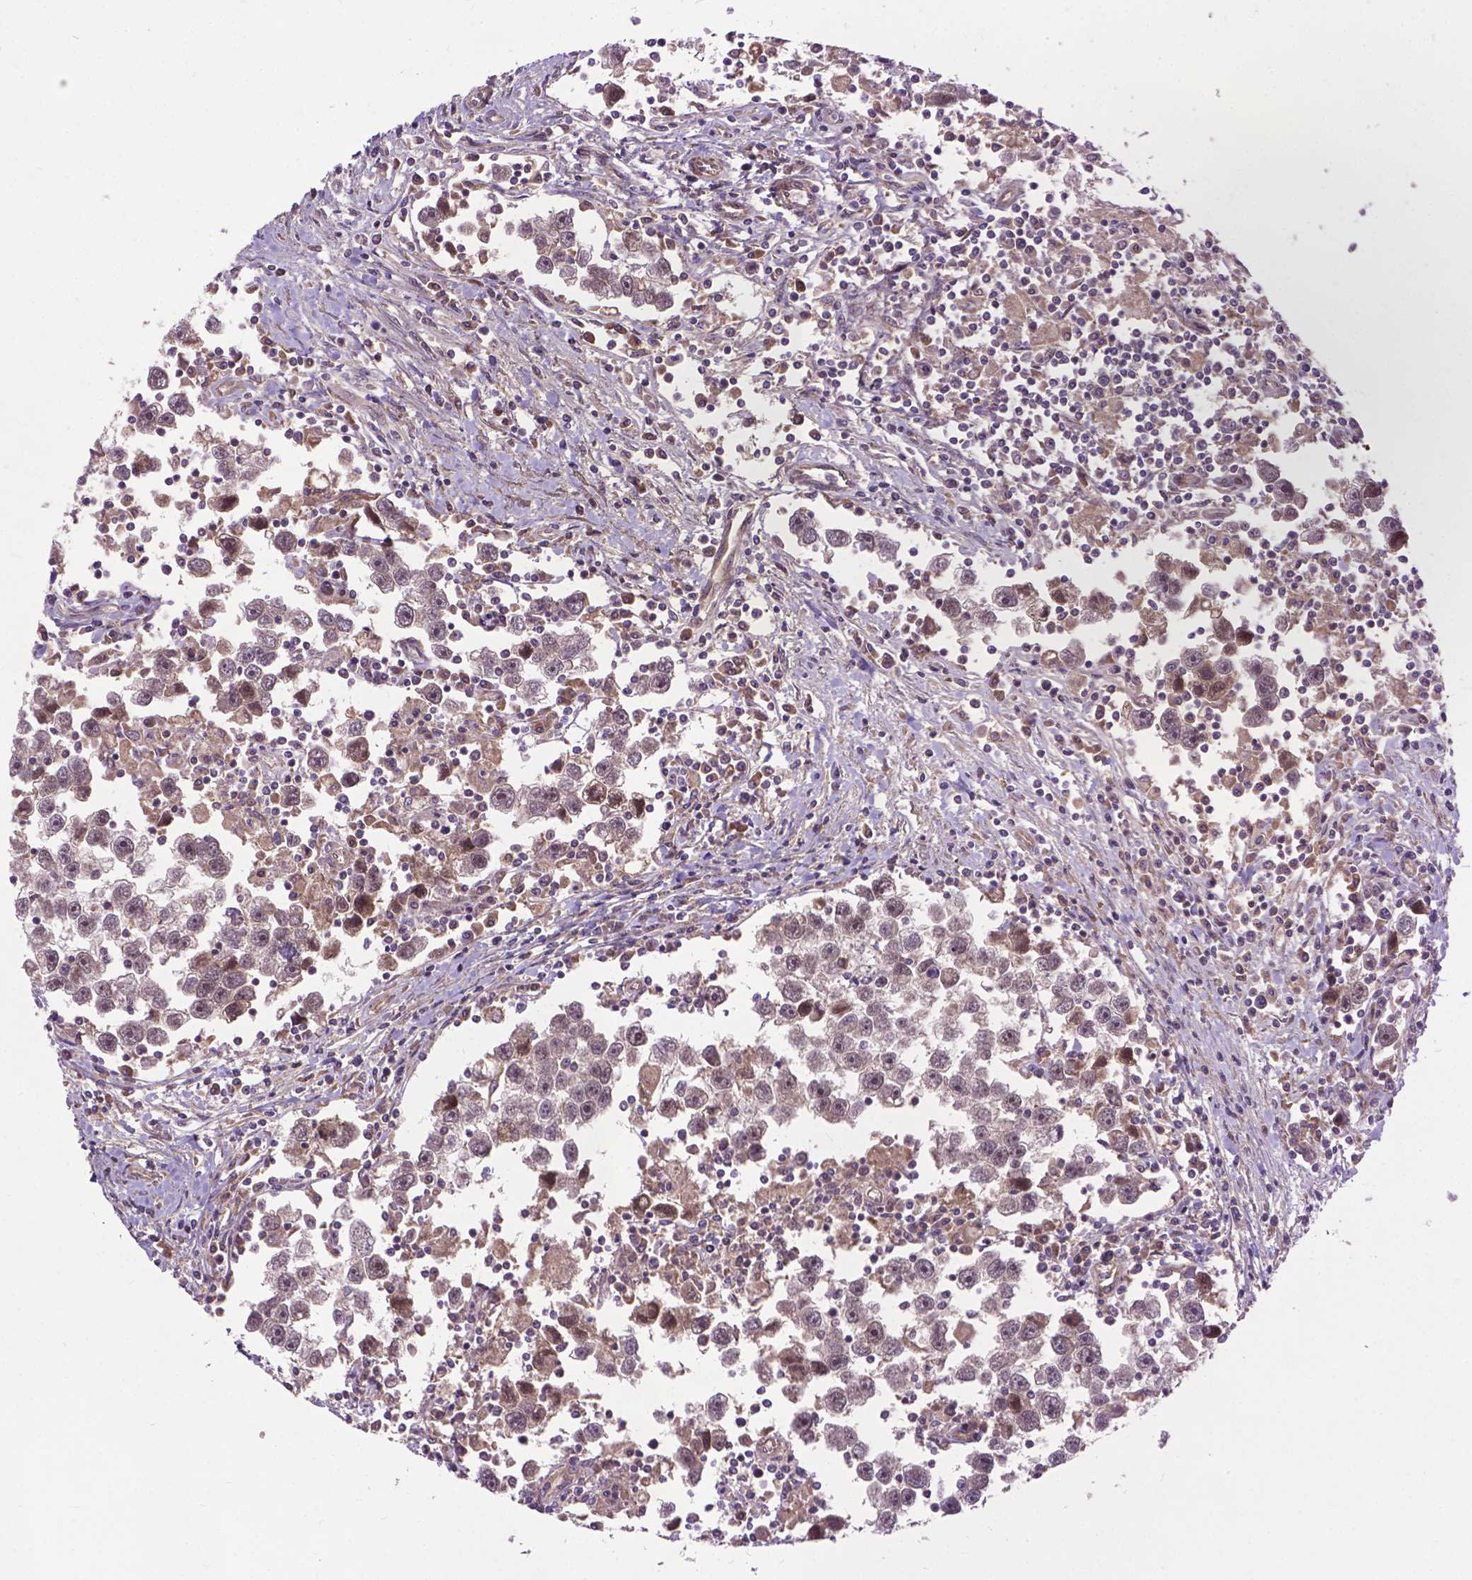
{"staining": {"intensity": "moderate", "quantity": "25%-75%", "location": "cytoplasmic/membranous,nuclear"}, "tissue": "testis cancer", "cell_type": "Tumor cells", "image_type": "cancer", "snomed": [{"axis": "morphology", "description": "Seminoma, NOS"}, {"axis": "topography", "description": "Testis"}], "caption": "Immunohistochemical staining of human testis seminoma shows medium levels of moderate cytoplasmic/membranous and nuclear protein expression in about 25%-75% of tumor cells.", "gene": "ZNF616", "patient": {"sex": "male", "age": 30}}